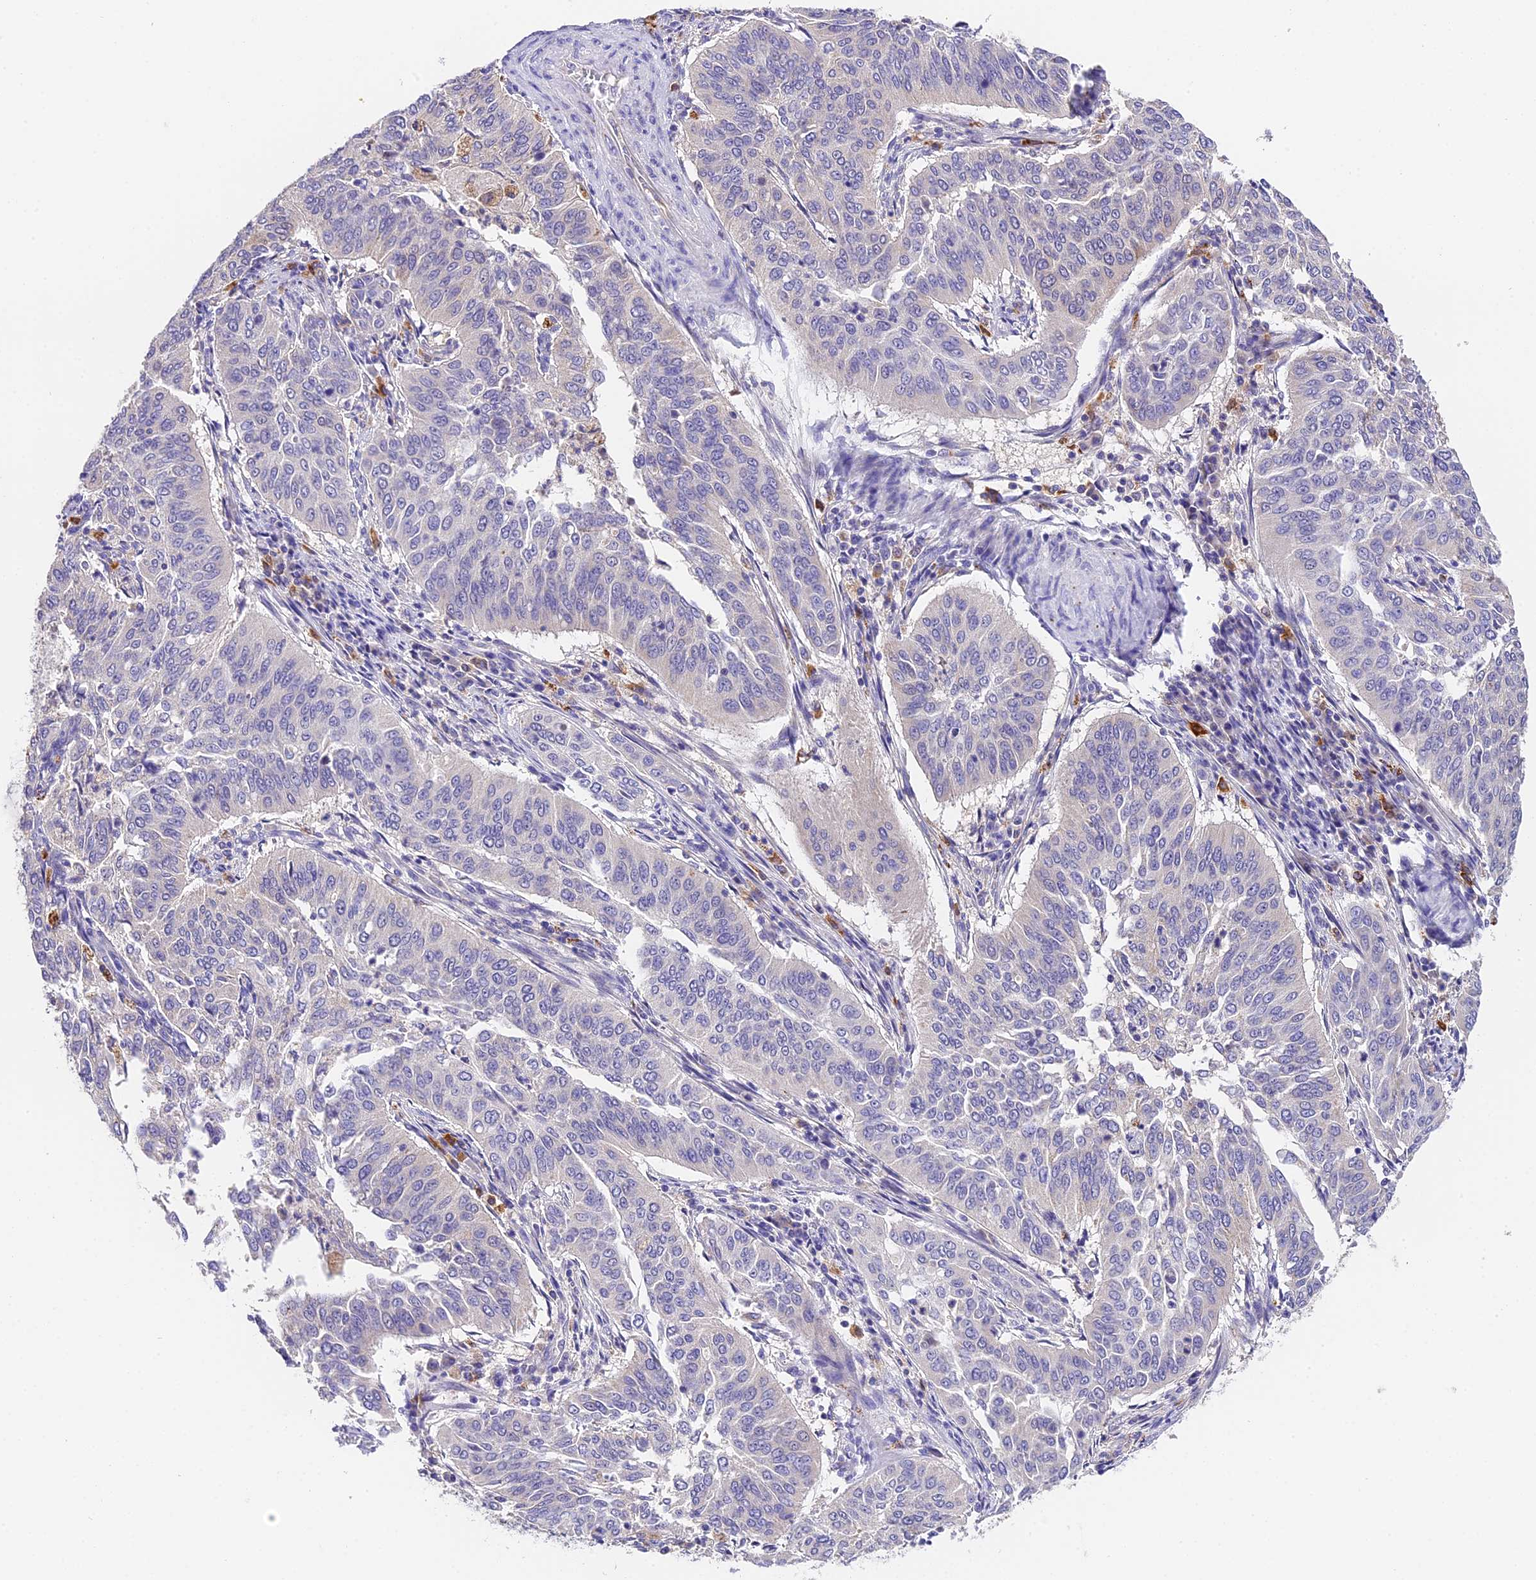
{"staining": {"intensity": "negative", "quantity": "none", "location": "none"}, "tissue": "cervical cancer", "cell_type": "Tumor cells", "image_type": "cancer", "snomed": [{"axis": "morphology", "description": "Normal tissue, NOS"}, {"axis": "morphology", "description": "Squamous cell carcinoma, NOS"}, {"axis": "topography", "description": "Cervix"}], "caption": "Squamous cell carcinoma (cervical) stained for a protein using immunohistochemistry demonstrates no expression tumor cells.", "gene": "LYPD6", "patient": {"sex": "female", "age": 39}}